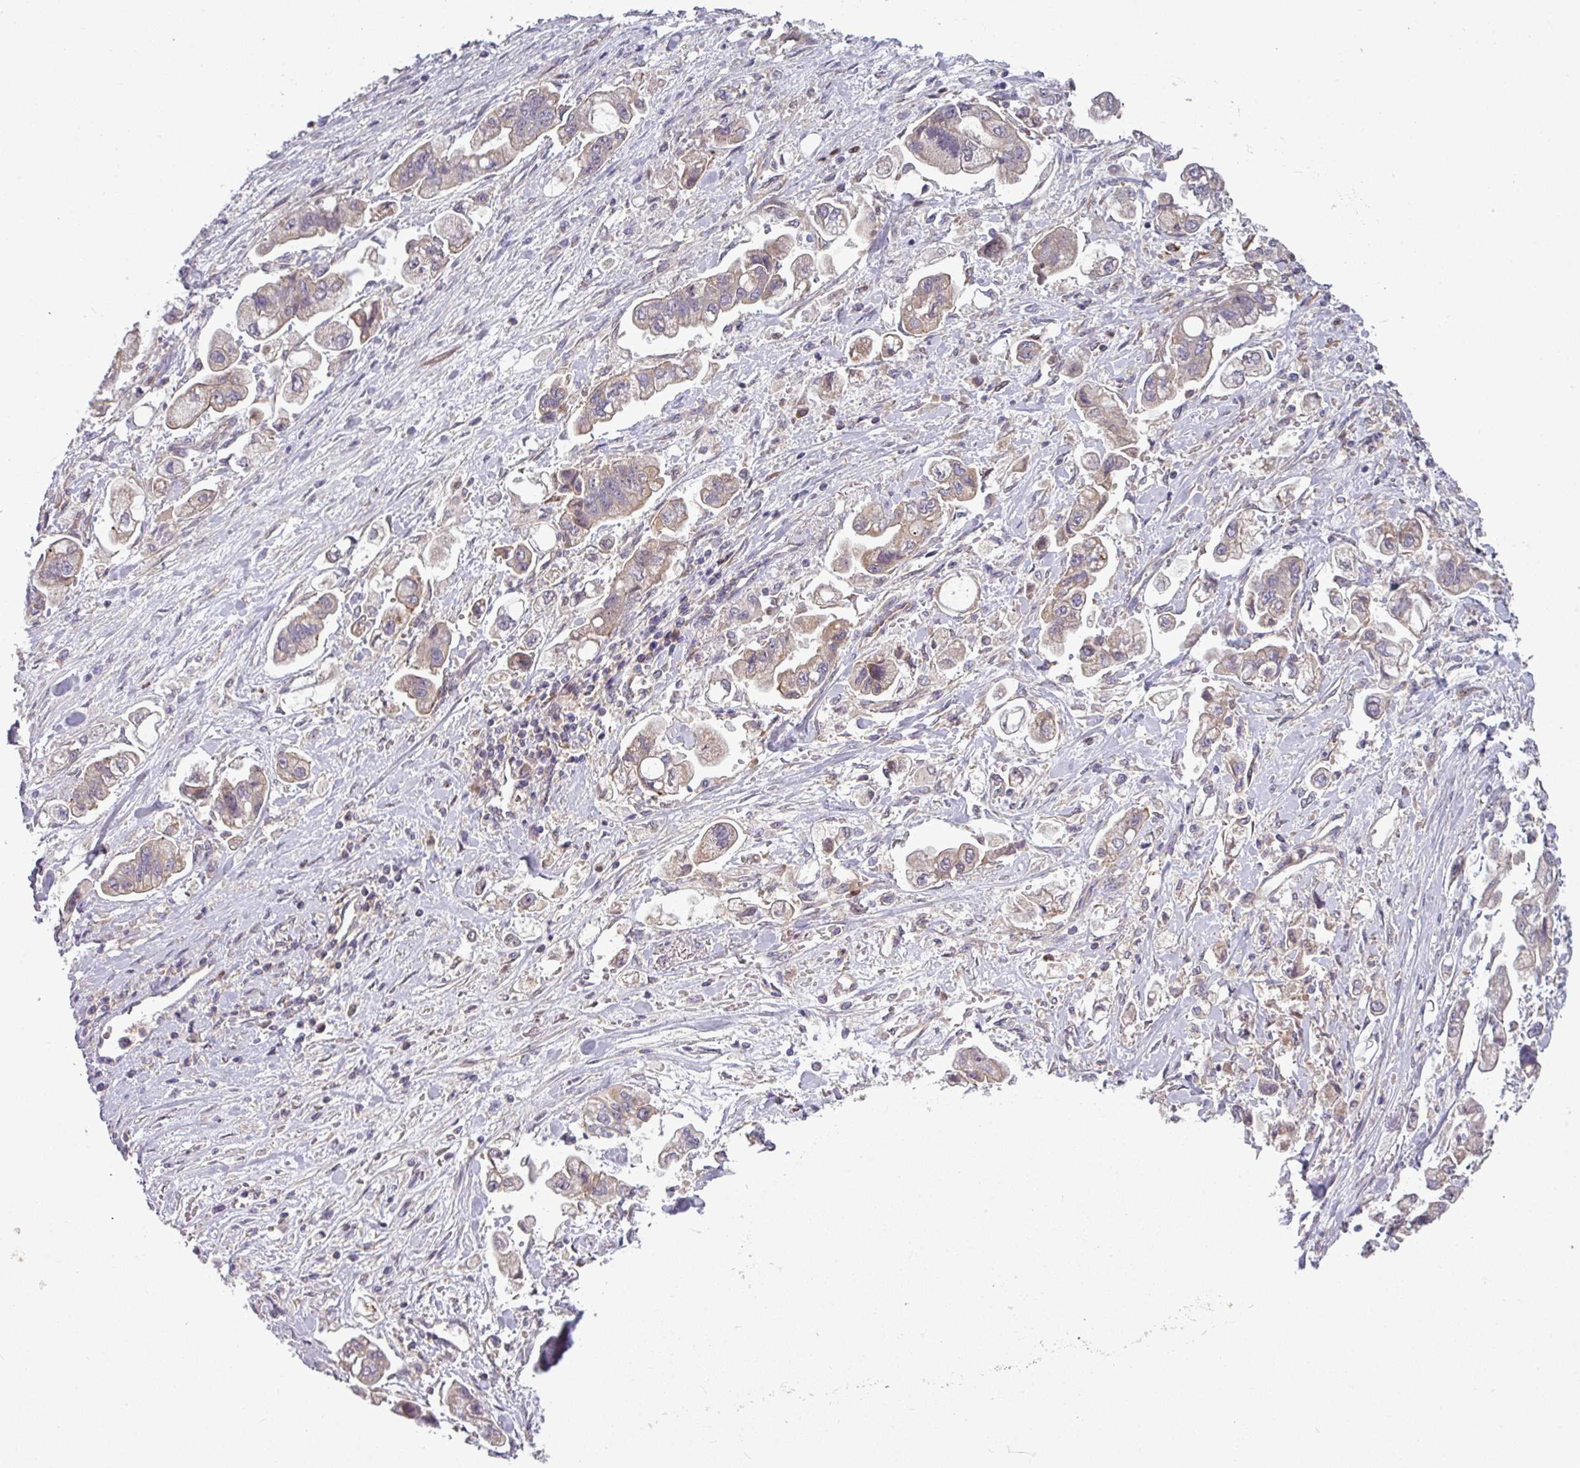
{"staining": {"intensity": "negative", "quantity": "none", "location": "none"}, "tissue": "stomach cancer", "cell_type": "Tumor cells", "image_type": "cancer", "snomed": [{"axis": "morphology", "description": "Adenocarcinoma, NOS"}, {"axis": "topography", "description": "Stomach"}], "caption": "Immunohistochemistry (IHC) micrograph of human adenocarcinoma (stomach) stained for a protein (brown), which reveals no staining in tumor cells.", "gene": "PAPLN", "patient": {"sex": "male", "age": 62}}